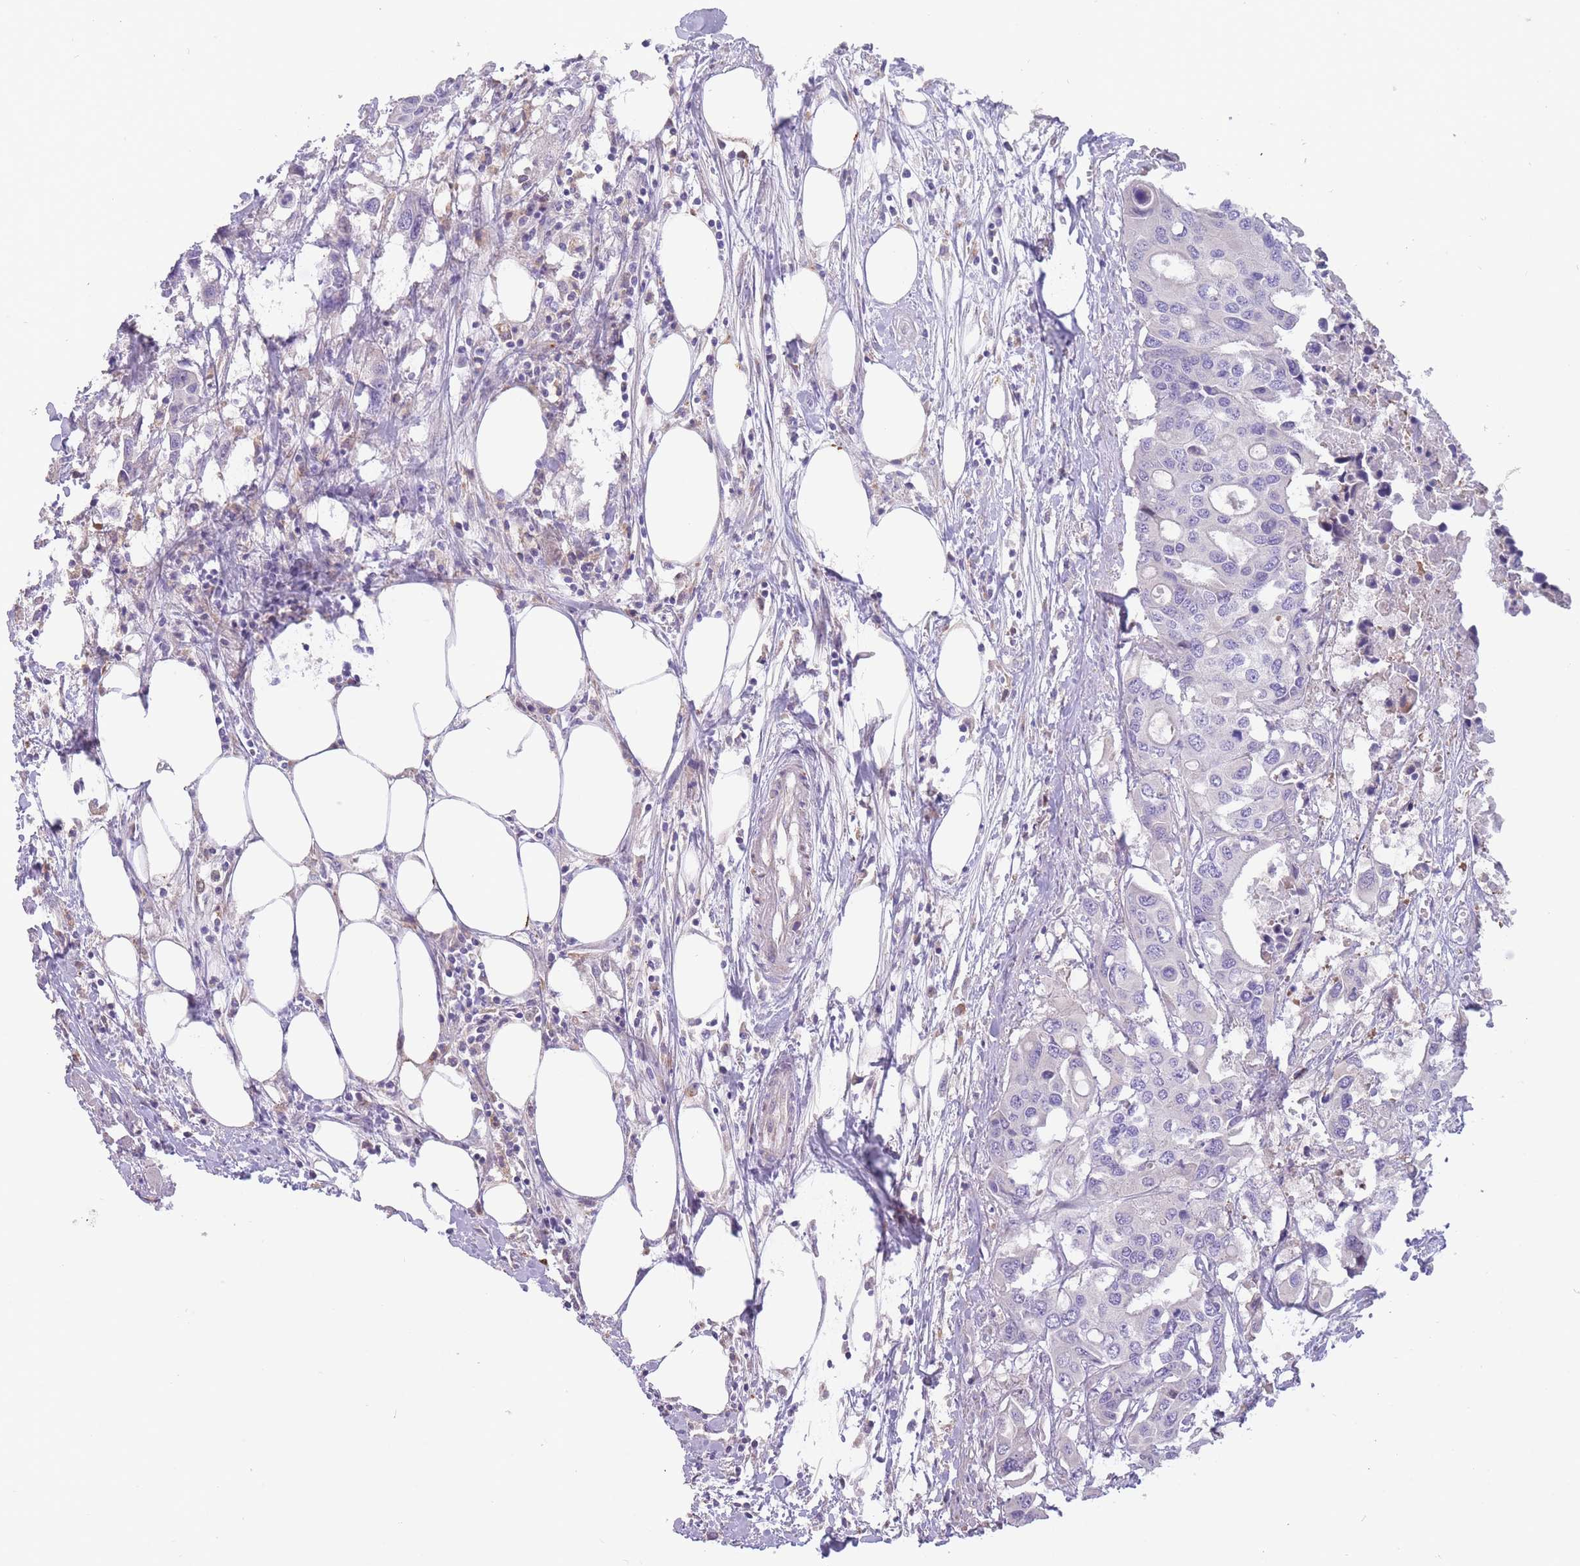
{"staining": {"intensity": "negative", "quantity": "none", "location": "none"}, "tissue": "colorectal cancer", "cell_type": "Tumor cells", "image_type": "cancer", "snomed": [{"axis": "morphology", "description": "Adenocarcinoma, NOS"}, {"axis": "topography", "description": "Colon"}], "caption": "Human colorectal adenocarcinoma stained for a protein using IHC demonstrates no positivity in tumor cells.", "gene": "ITPKC", "patient": {"sex": "male", "age": 77}}